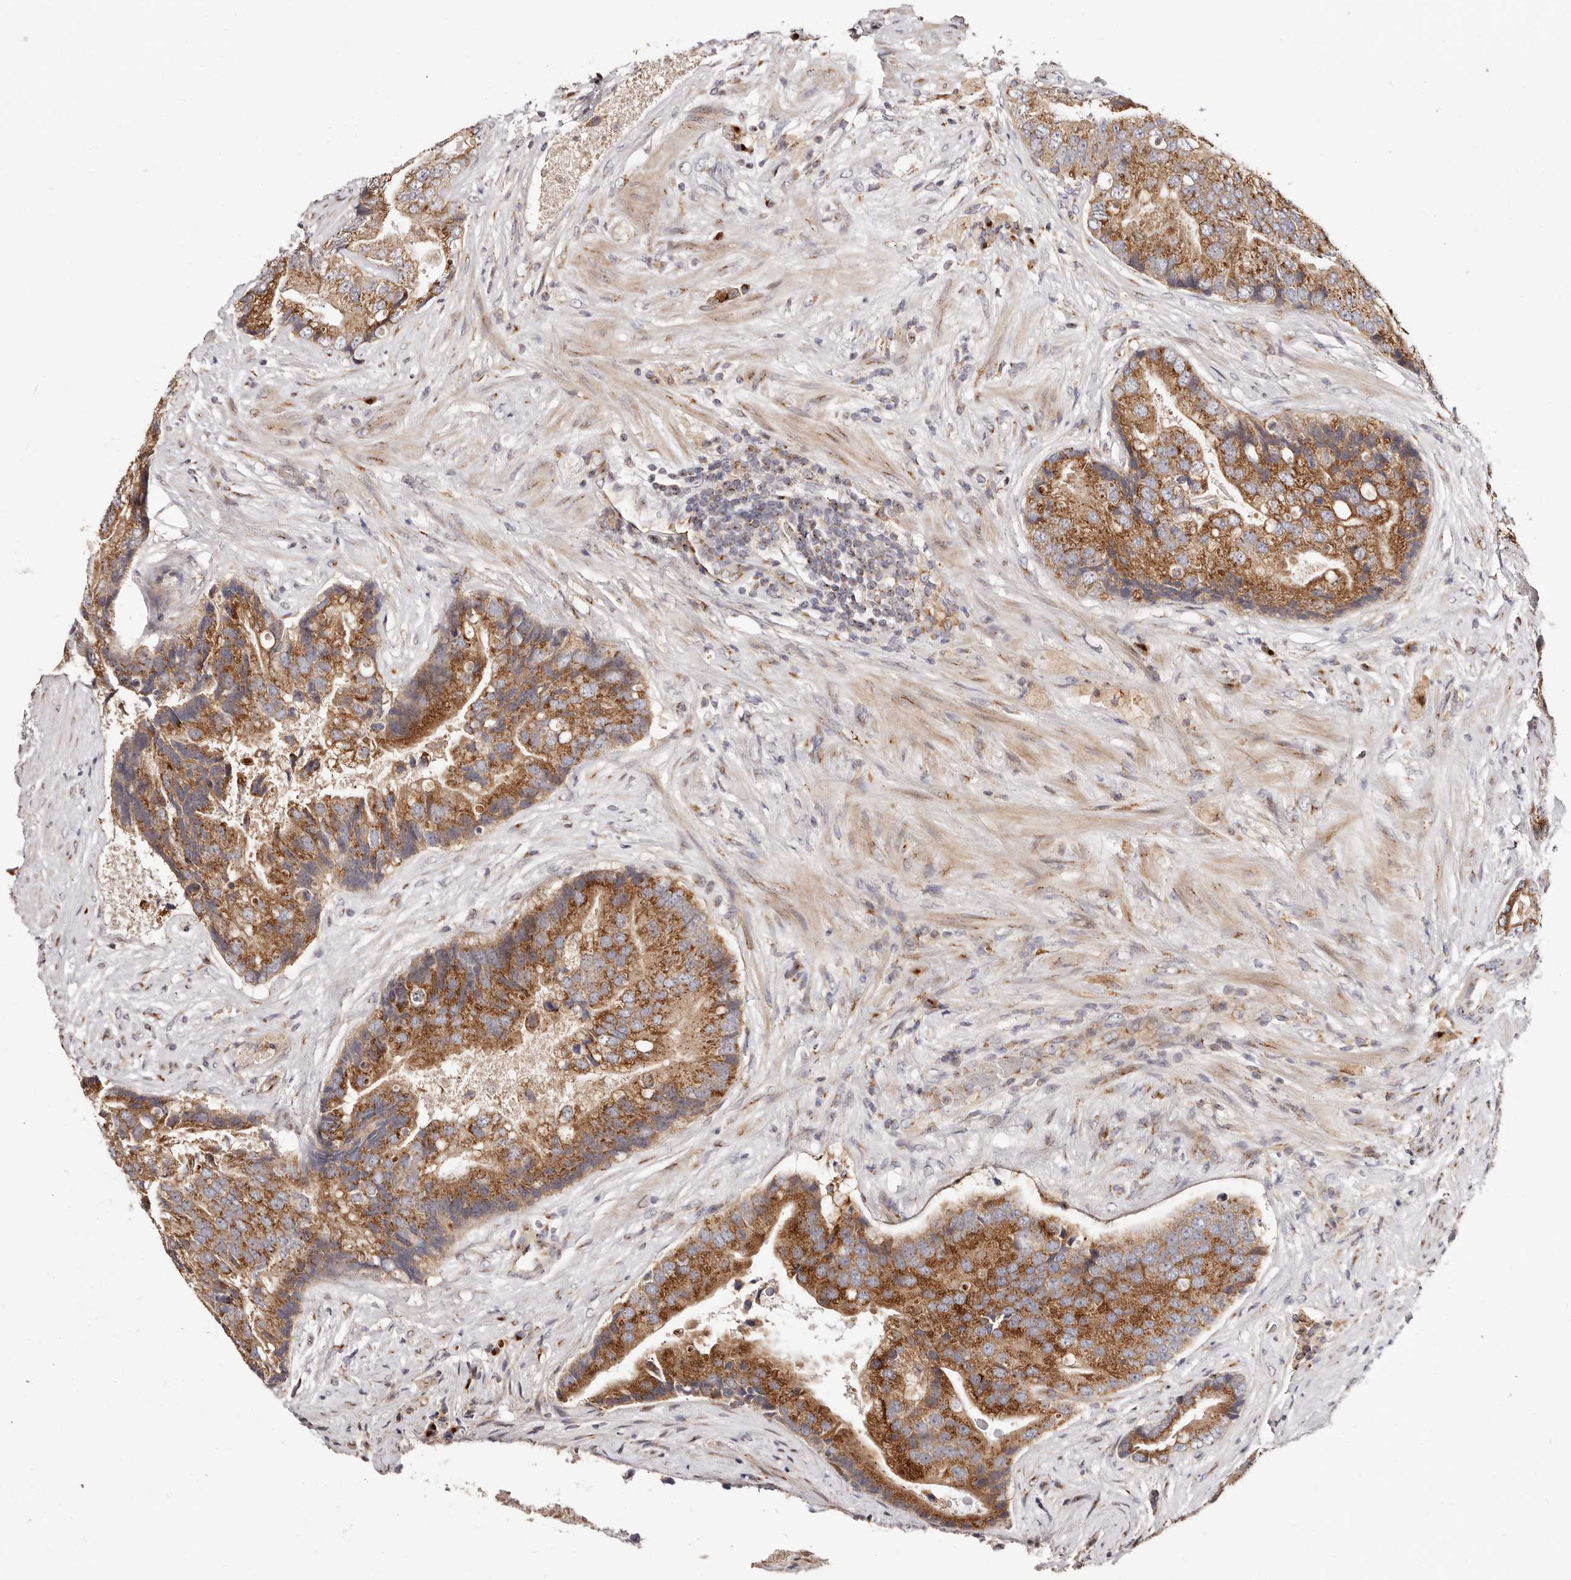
{"staining": {"intensity": "strong", "quantity": ">75%", "location": "cytoplasmic/membranous"}, "tissue": "prostate cancer", "cell_type": "Tumor cells", "image_type": "cancer", "snomed": [{"axis": "morphology", "description": "Adenocarcinoma, High grade"}, {"axis": "topography", "description": "Prostate"}], "caption": "This is a histology image of immunohistochemistry (IHC) staining of prostate adenocarcinoma (high-grade), which shows strong expression in the cytoplasmic/membranous of tumor cells.", "gene": "MAPK6", "patient": {"sex": "male", "age": 70}}